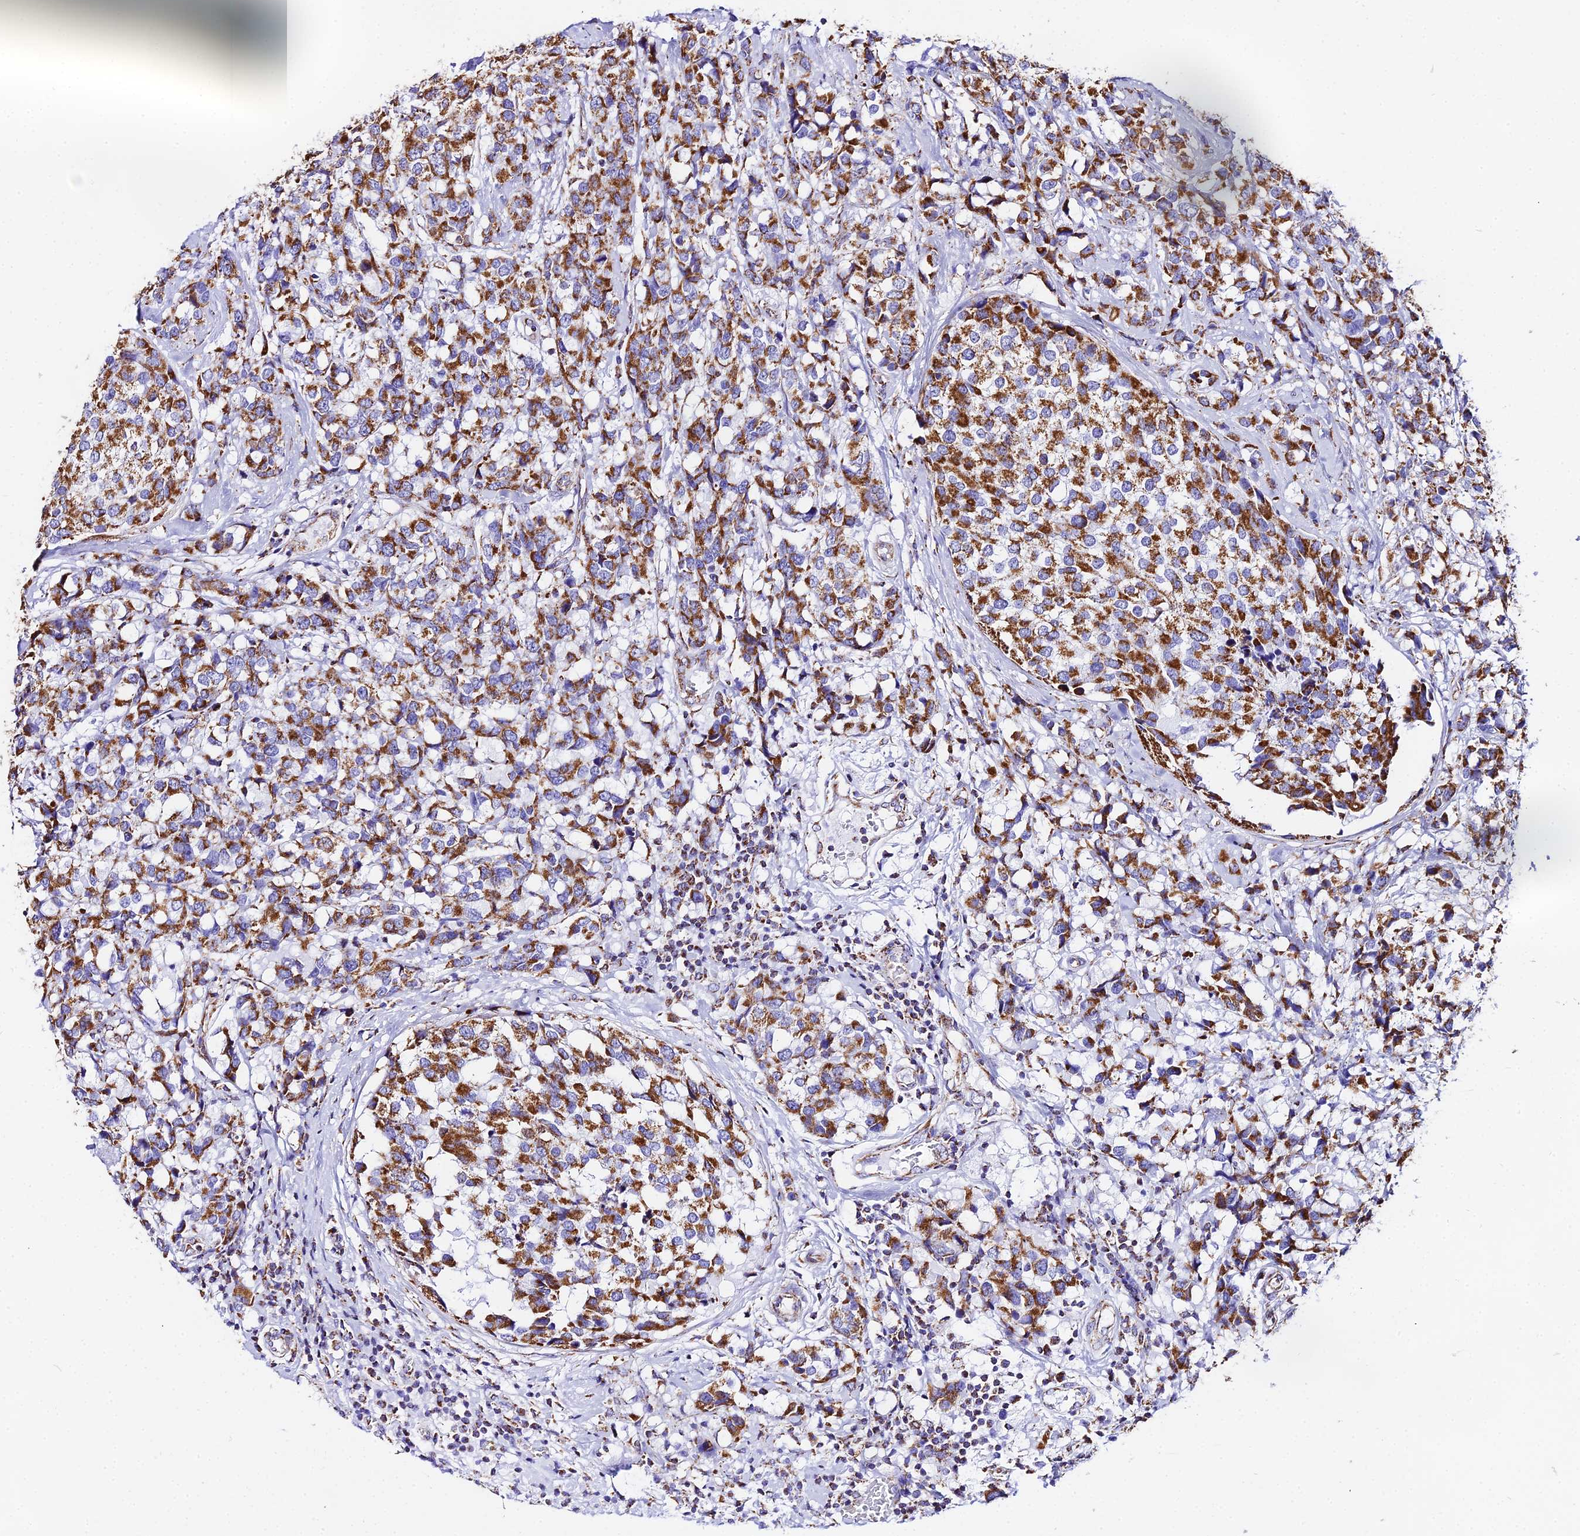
{"staining": {"intensity": "moderate", "quantity": ">75%", "location": "cytoplasmic/membranous"}, "tissue": "breast cancer", "cell_type": "Tumor cells", "image_type": "cancer", "snomed": [{"axis": "morphology", "description": "Lobular carcinoma"}, {"axis": "topography", "description": "Breast"}], "caption": "A photomicrograph of breast lobular carcinoma stained for a protein exhibits moderate cytoplasmic/membranous brown staining in tumor cells.", "gene": "ATP5PD", "patient": {"sex": "female", "age": 59}}